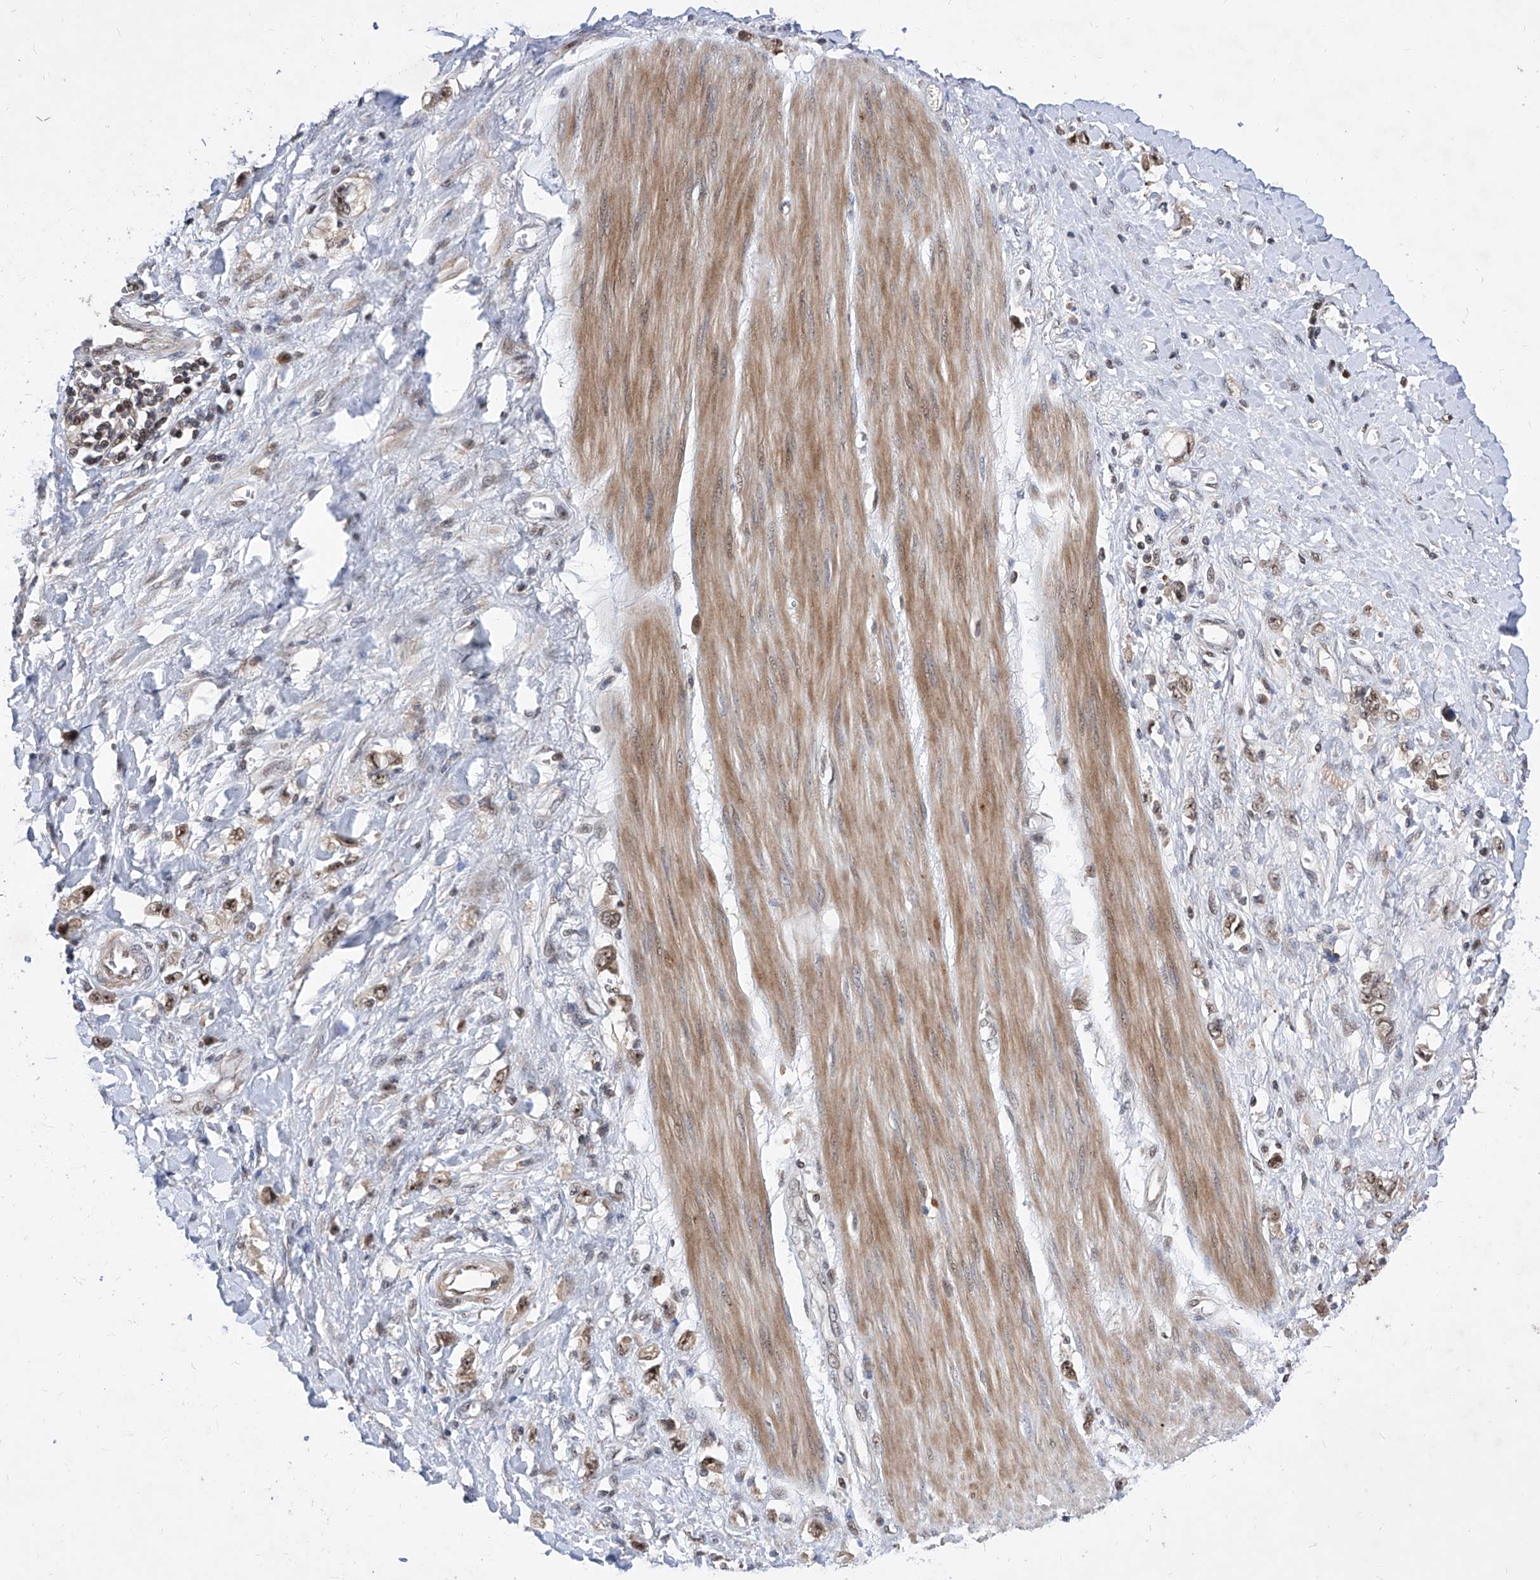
{"staining": {"intensity": "moderate", "quantity": ">75%", "location": "nuclear"}, "tissue": "stomach cancer", "cell_type": "Tumor cells", "image_type": "cancer", "snomed": [{"axis": "morphology", "description": "Adenocarcinoma, NOS"}, {"axis": "topography", "description": "Stomach"}], "caption": "Immunohistochemical staining of human stomach cancer exhibits moderate nuclear protein staining in approximately >75% of tumor cells. Ihc stains the protein in brown and the nuclei are stained blue.", "gene": "LGR4", "patient": {"sex": "female", "age": 76}}